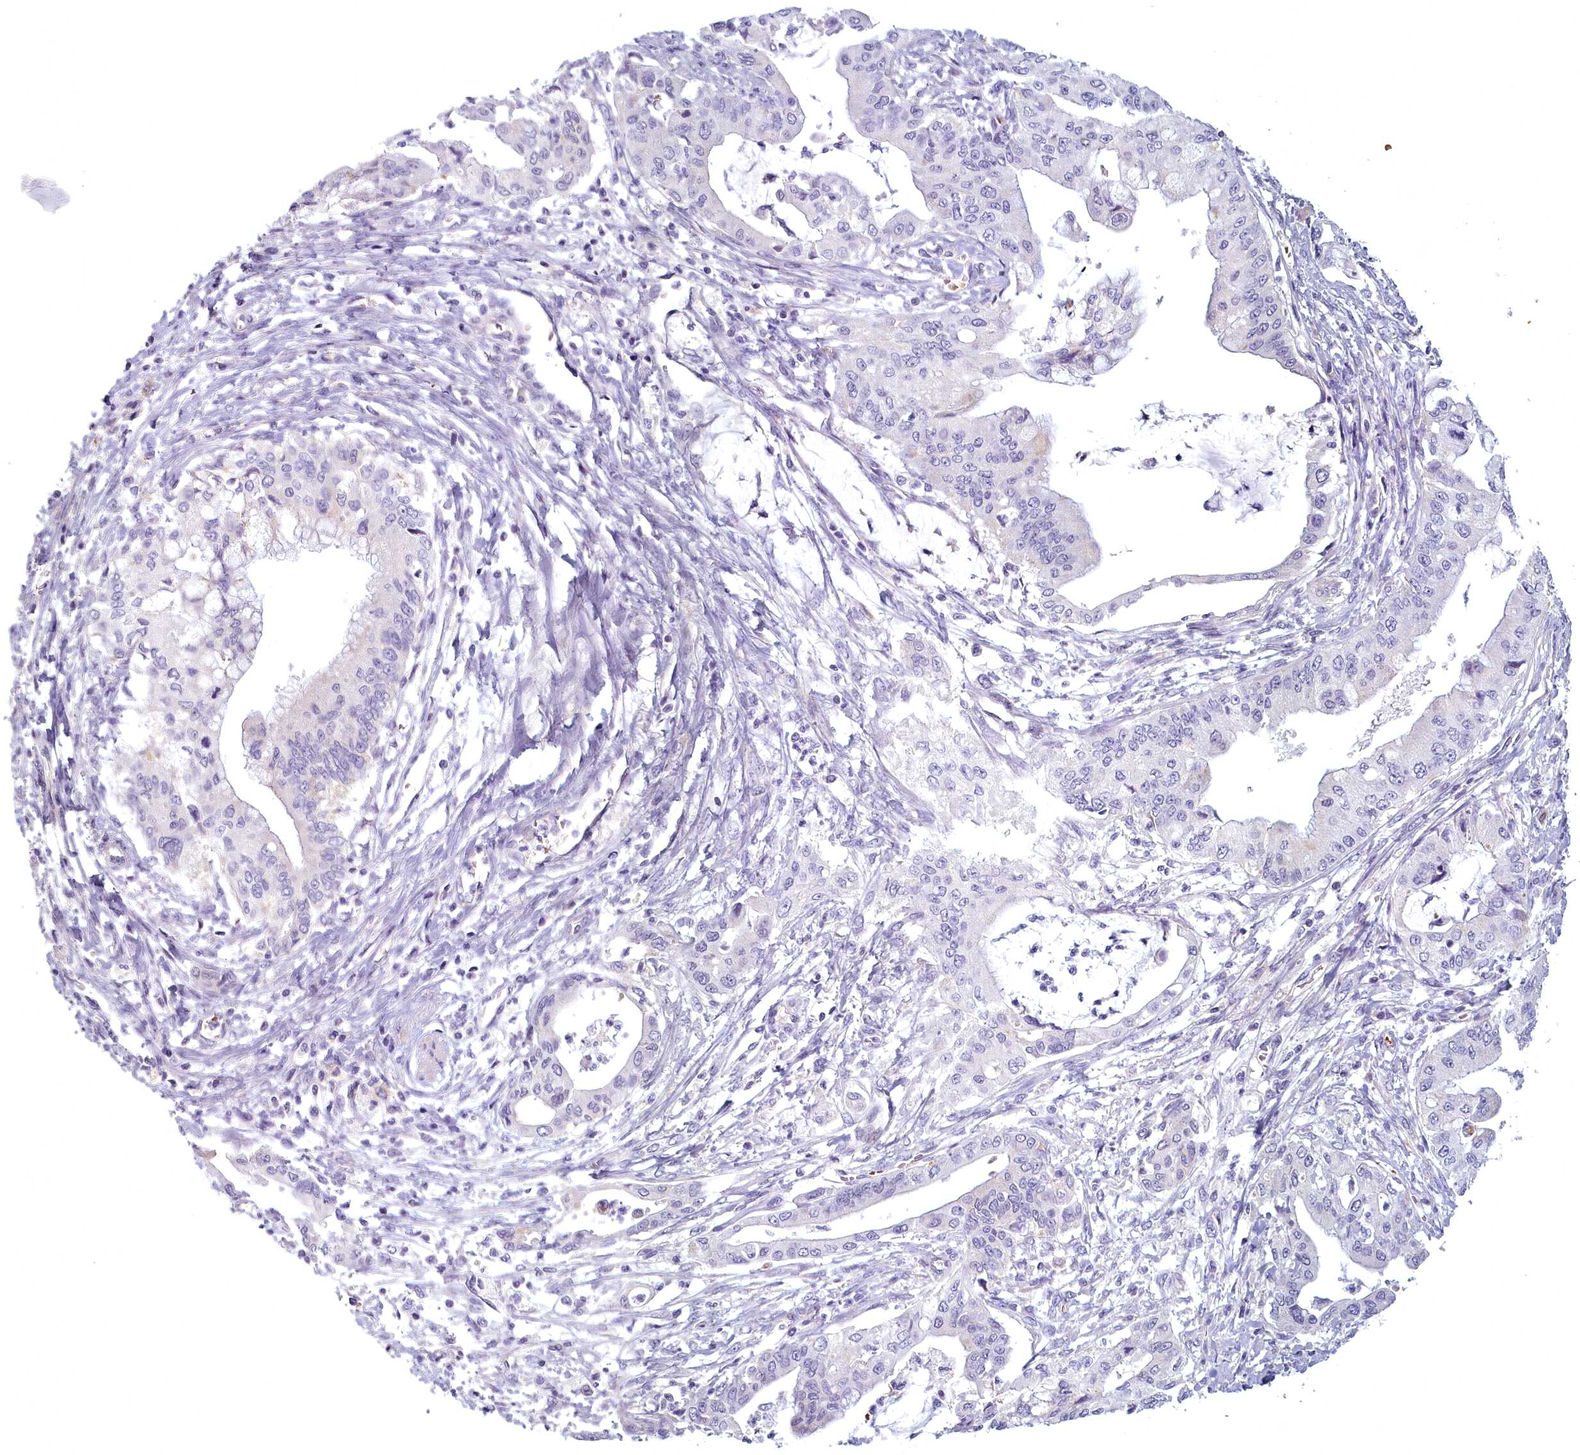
{"staining": {"intensity": "negative", "quantity": "none", "location": "none"}, "tissue": "pancreatic cancer", "cell_type": "Tumor cells", "image_type": "cancer", "snomed": [{"axis": "morphology", "description": "Adenocarcinoma, NOS"}, {"axis": "topography", "description": "Pancreas"}], "caption": "Tumor cells are negative for brown protein staining in pancreatic adenocarcinoma.", "gene": "ARL15", "patient": {"sex": "male", "age": 46}}